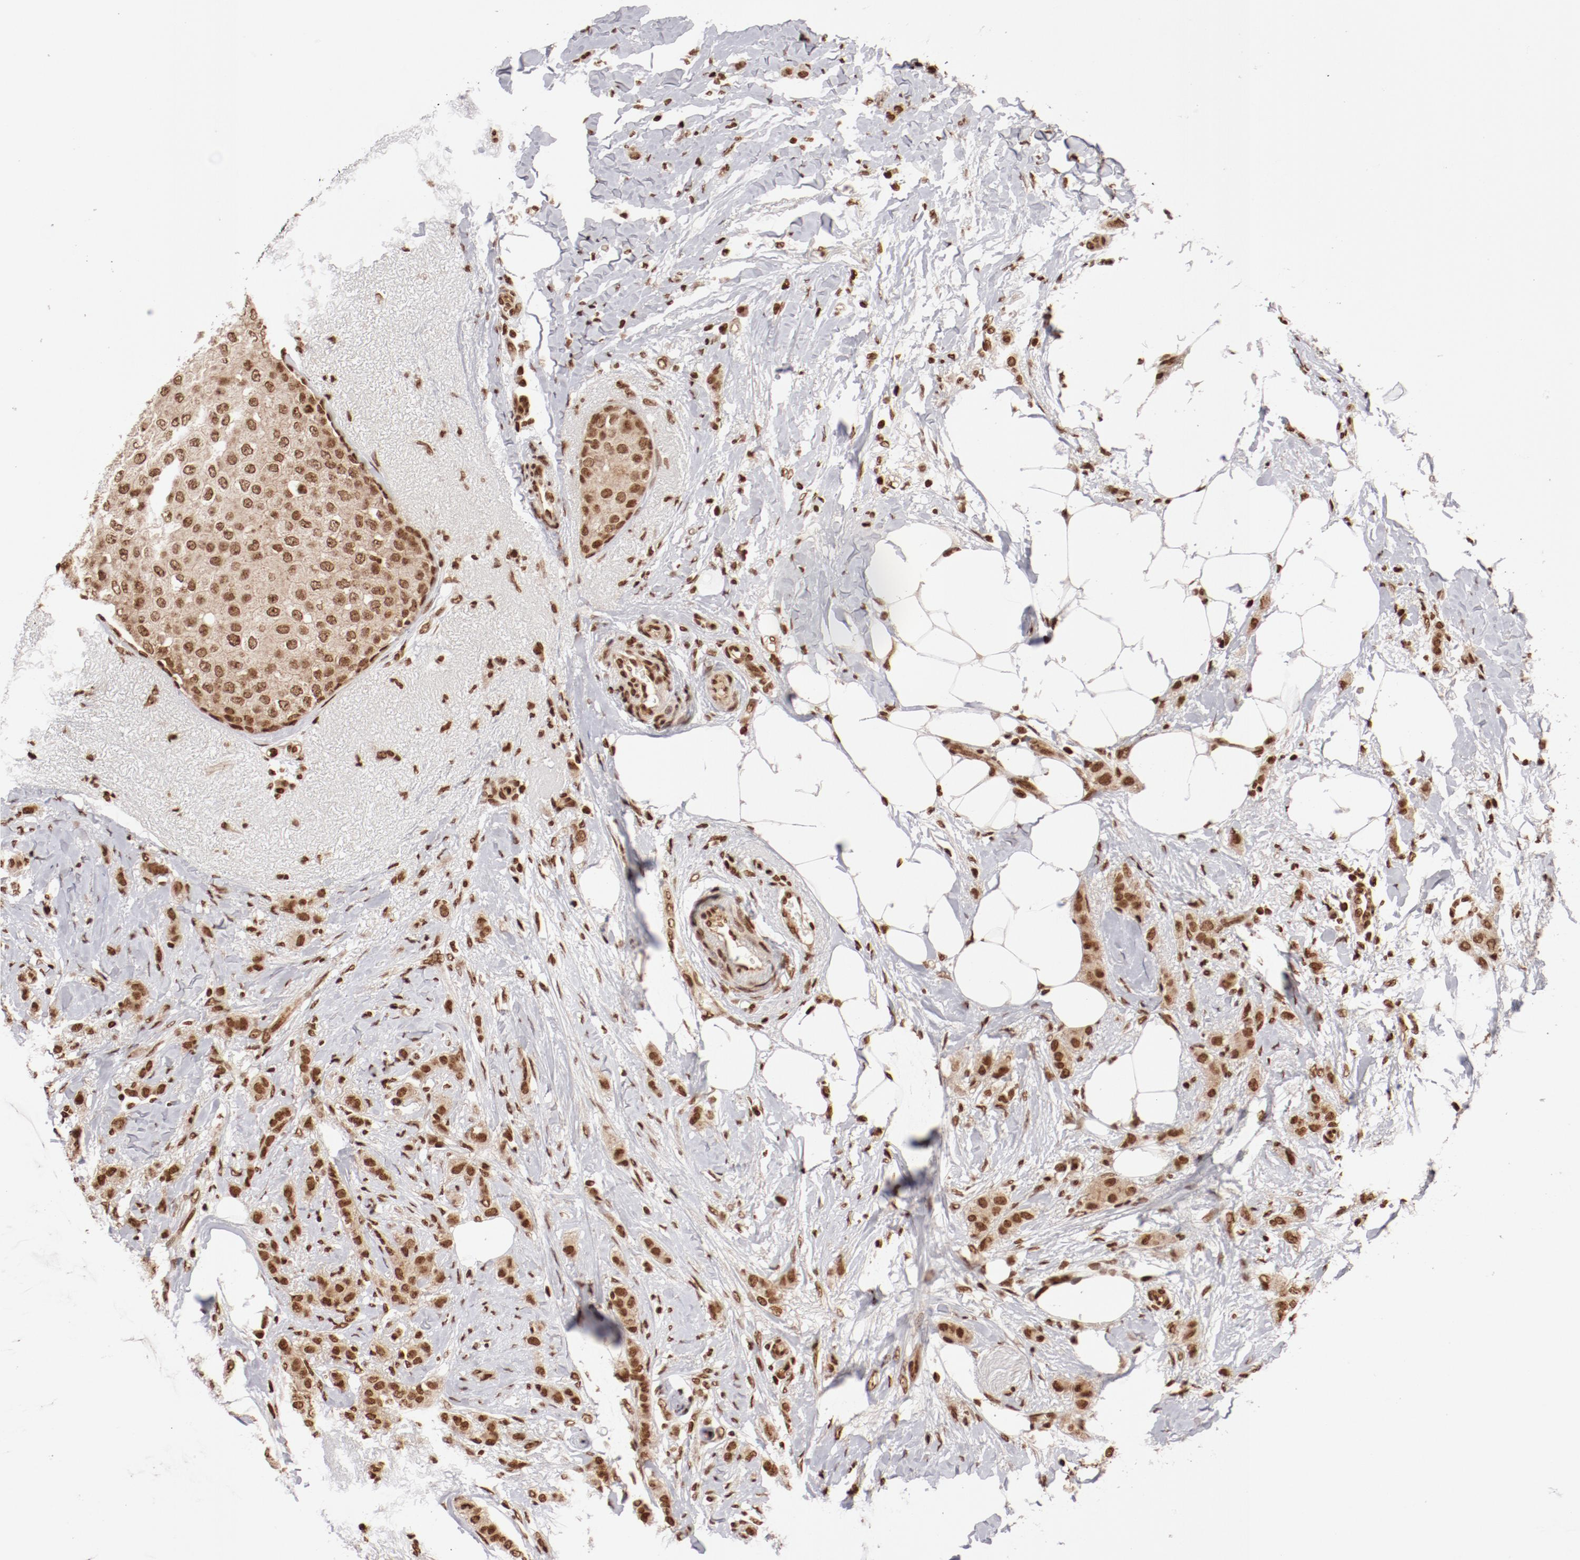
{"staining": {"intensity": "moderate", "quantity": ">75%", "location": "nuclear"}, "tissue": "breast cancer", "cell_type": "Tumor cells", "image_type": "cancer", "snomed": [{"axis": "morphology", "description": "Lobular carcinoma"}, {"axis": "topography", "description": "Breast"}], "caption": "Protein expression analysis of breast lobular carcinoma demonstrates moderate nuclear positivity in approximately >75% of tumor cells.", "gene": "ABL2", "patient": {"sex": "female", "age": 55}}